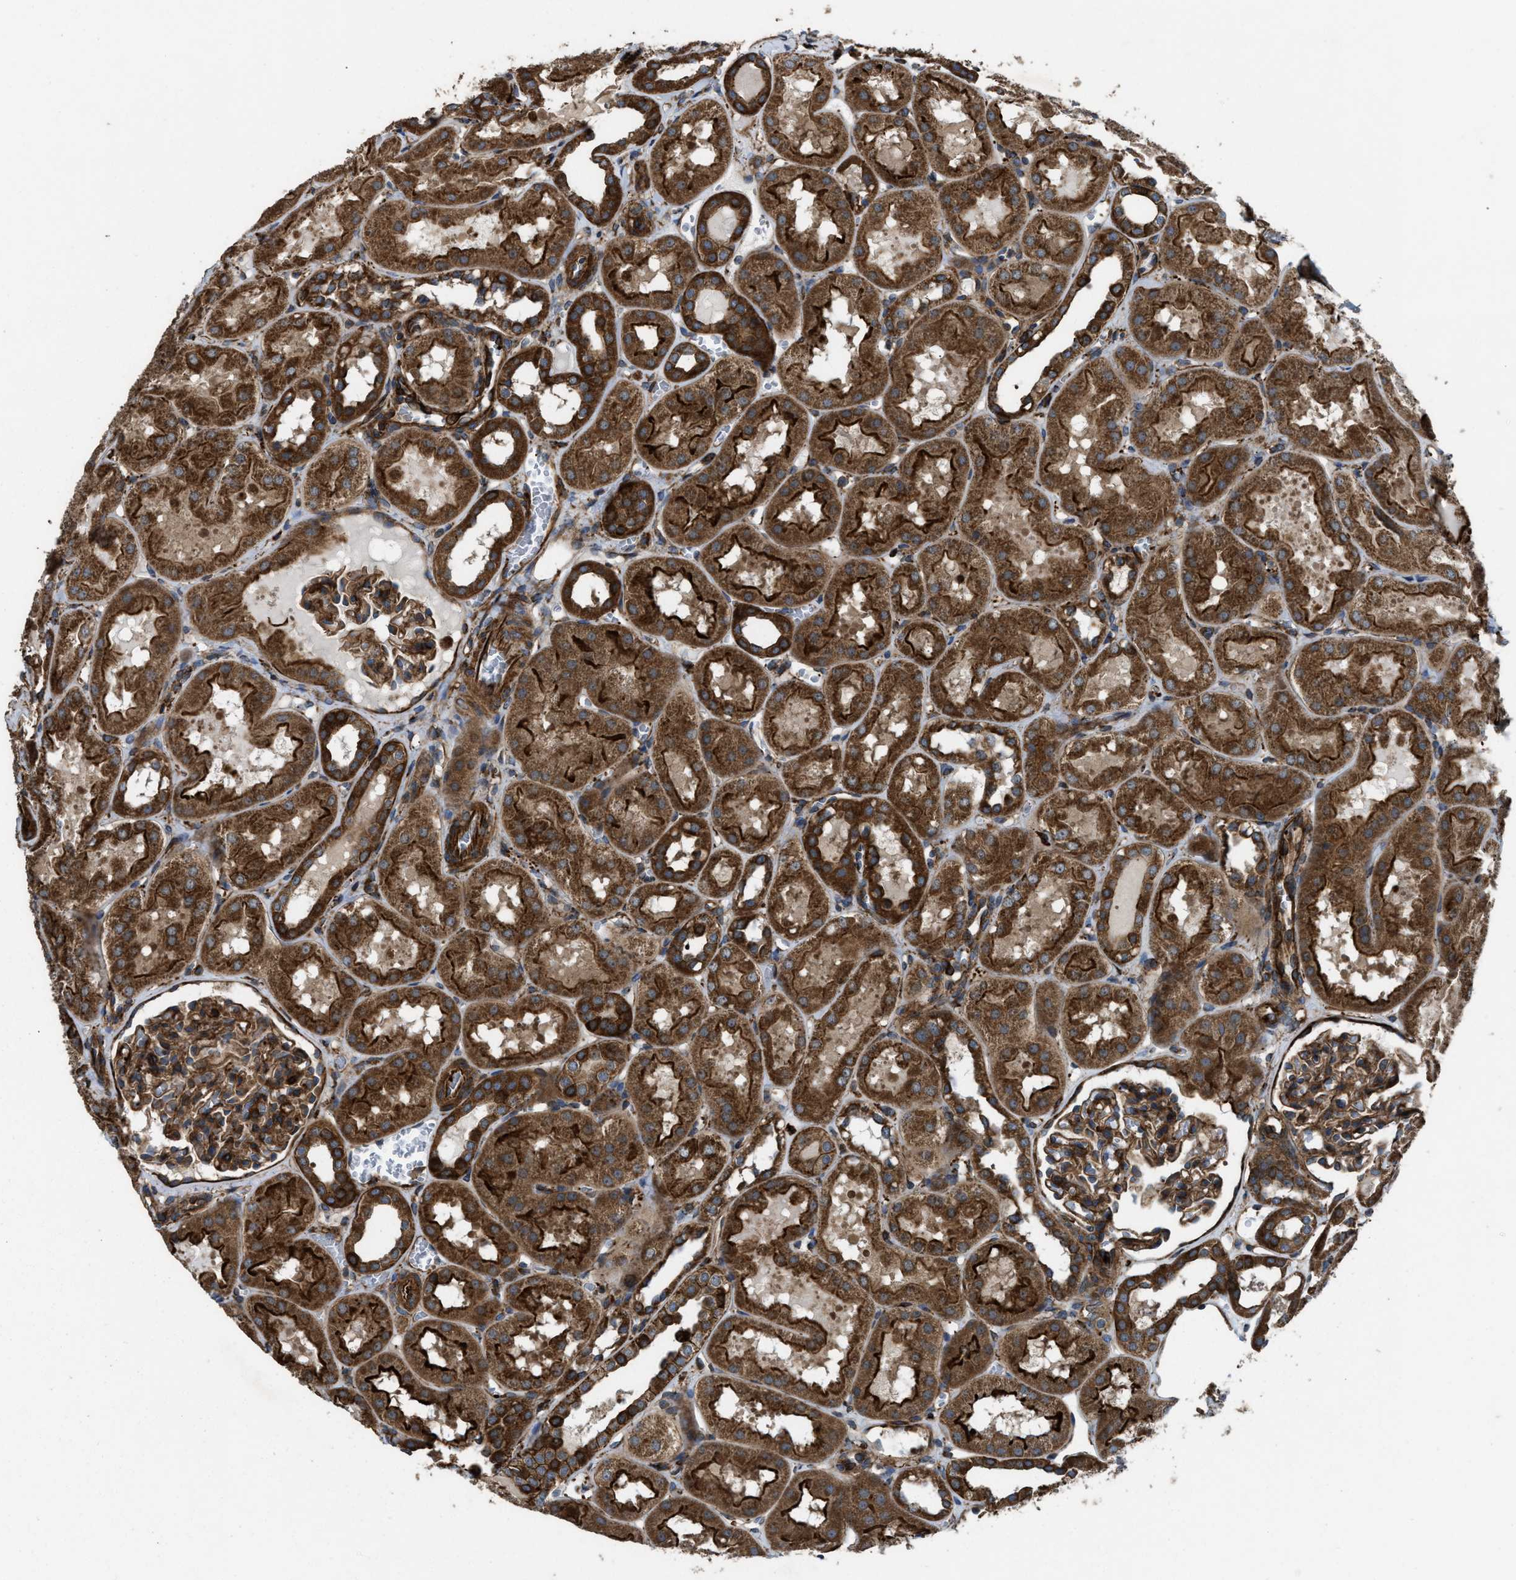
{"staining": {"intensity": "moderate", "quantity": ">75%", "location": "cytoplasmic/membranous"}, "tissue": "kidney", "cell_type": "Cells in glomeruli", "image_type": "normal", "snomed": [{"axis": "morphology", "description": "Normal tissue, NOS"}, {"axis": "topography", "description": "Kidney"}, {"axis": "topography", "description": "Urinary bladder"}], "caption": "Immunohistochemistry histopathology image of normal kidney: kidney stained using IHC demonstrates medium levels of moderate protein expression localized specifically in the cytoplasmic/membranous of cells in glomeruli, appearing as a cytoplasmic/membranous brown color.", "gene": "EGLN1", "patient": {"sex": "male", "age": 16}}